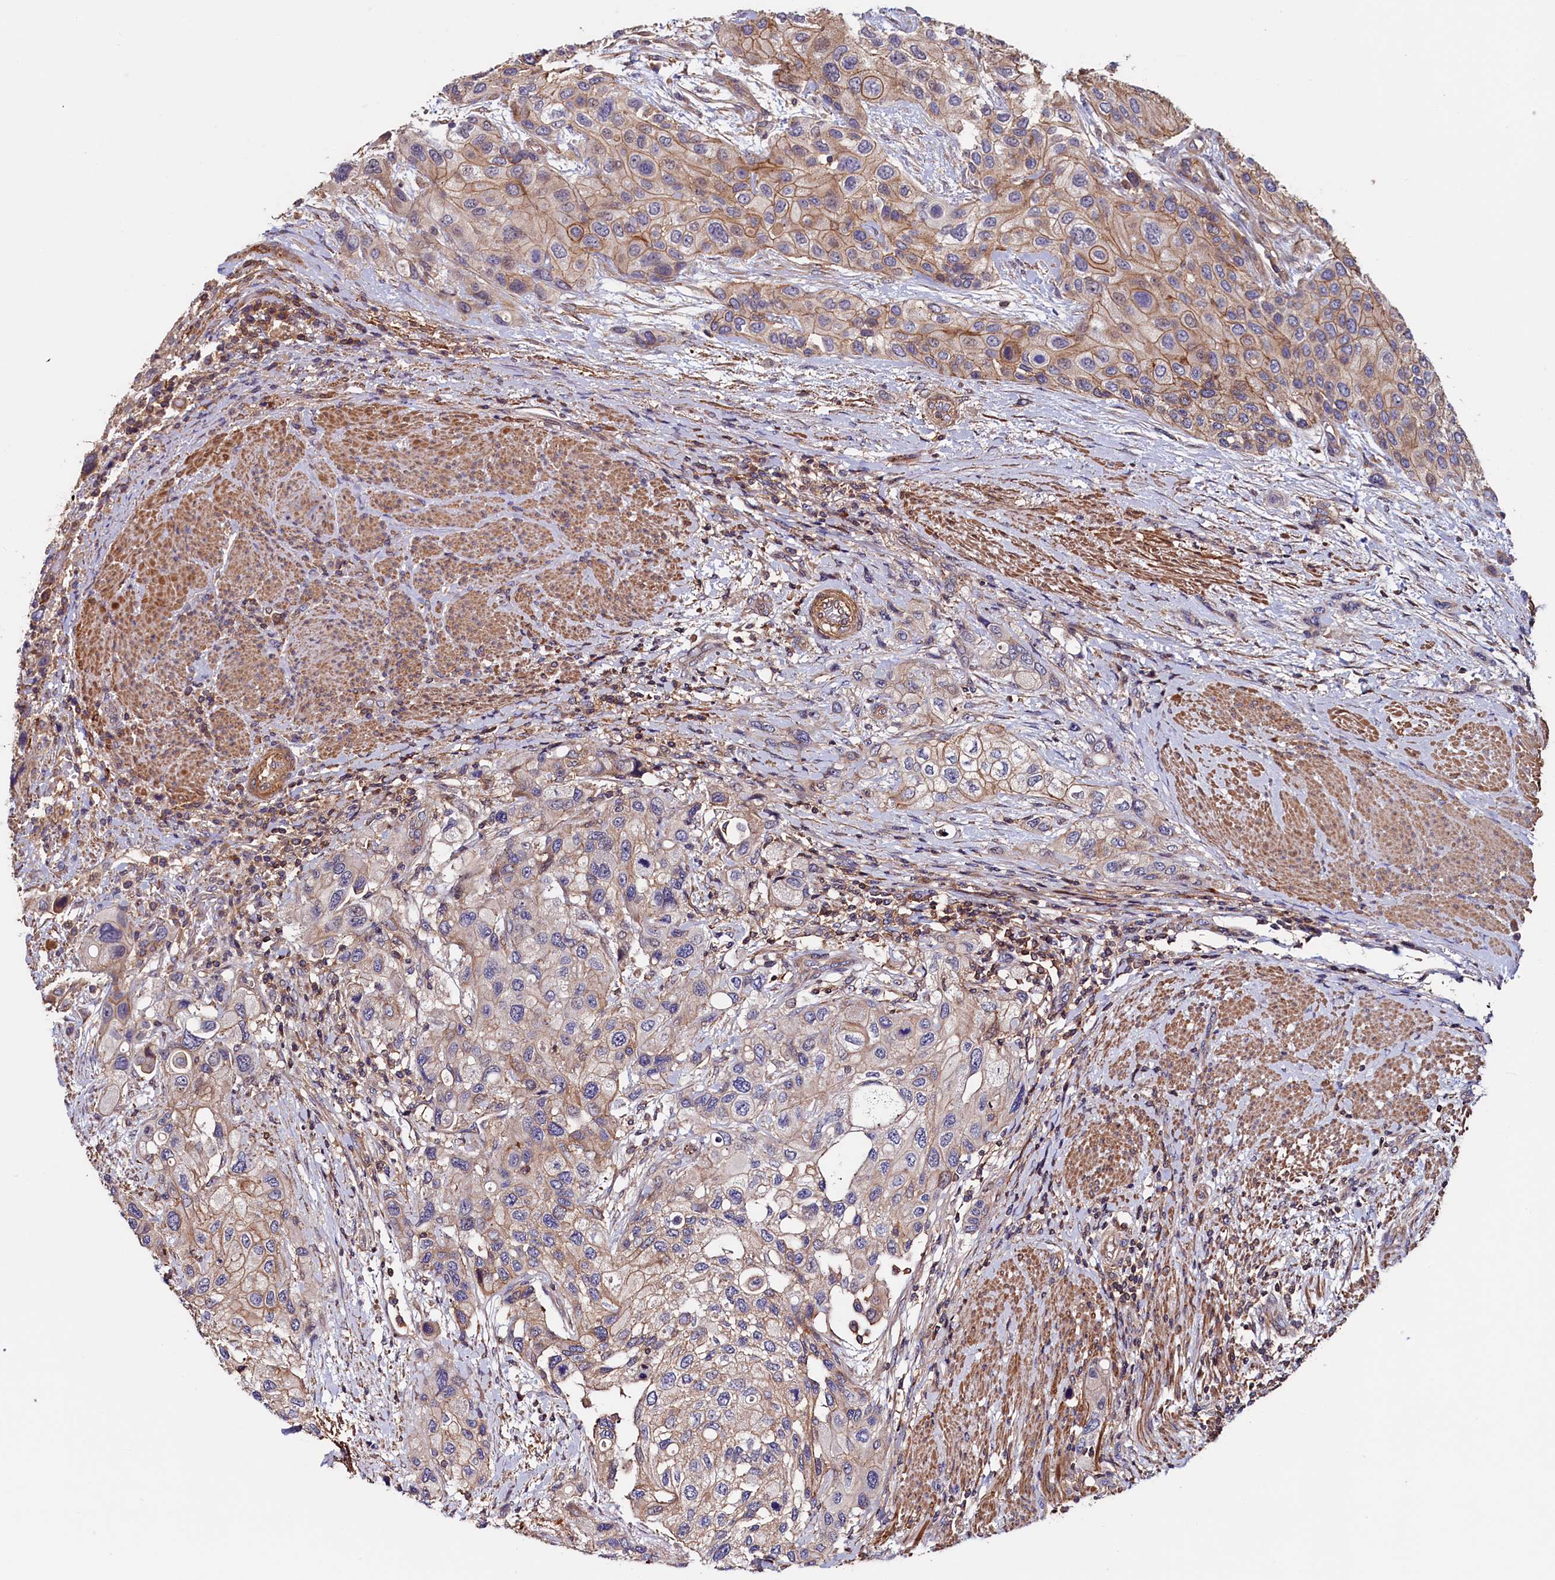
{"staining": {"intensity": "moderate", "quantity": "25%-75%", "location": "cytoplasmic/membranous"}, "tissue": "urothelial cancer", "cell_type": "Tumor cells", "image_type": "cancer", "snomed": [{"axis": "morphology", "description": "Normal tissue, NOS"}, {"axis": "morphology", "description": "Urothelial carcinoma, High grade"}, {"axis": "topography", "description": "Vascular tissue"}, {"axis": "topography", "description": "Urinary bladder"}], "caption": "An image of human urothelial cancer stained for a protein demonstrates moderate cytoplasmic/membranous brown staining in tumor cells.", "gene": "DUOXA1", "patient": {"sex": "female", "age": 56}}